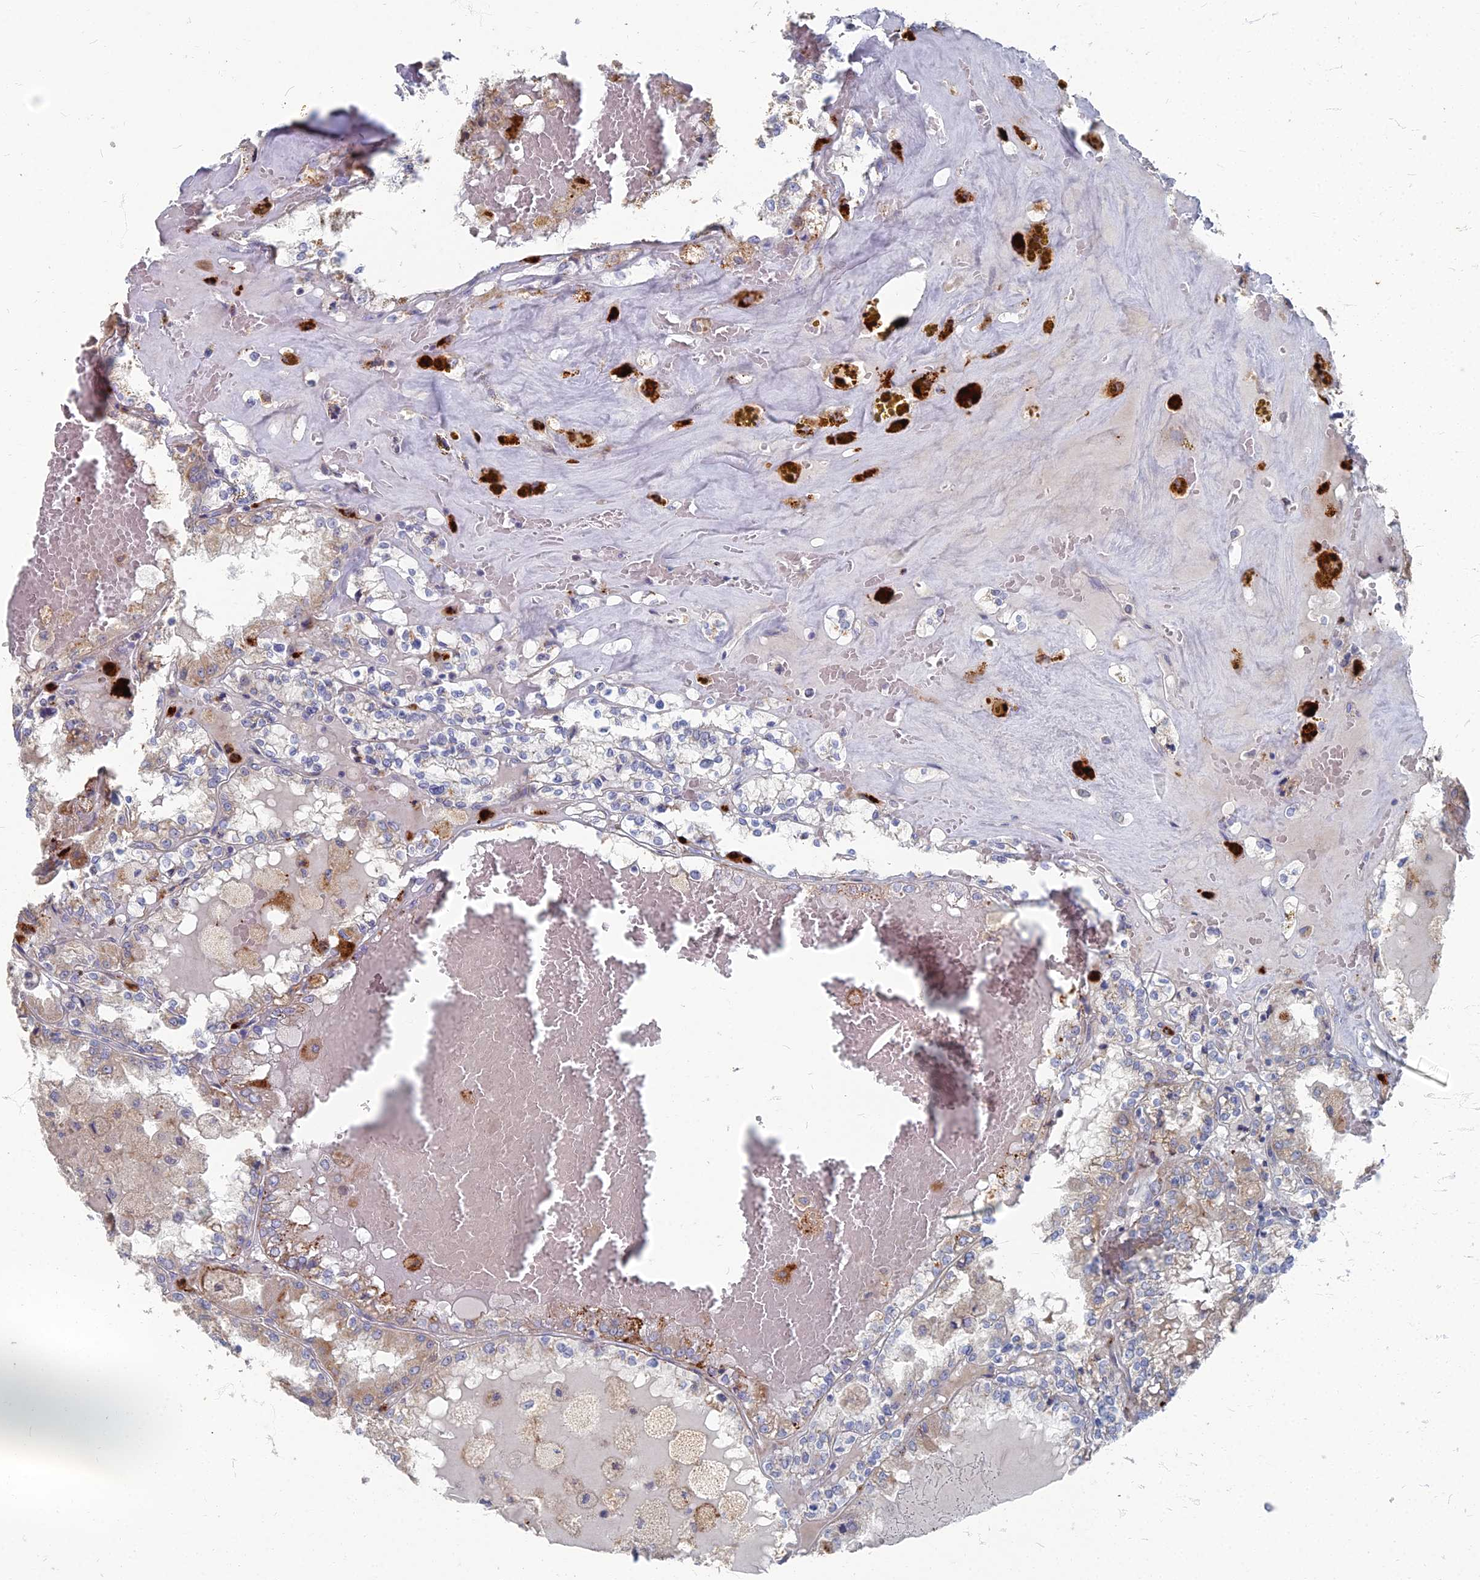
{"staining": {"intensity": "moderate", "quantity": "<25%", "location": "cytoplasmic/membranous"}, "tissue": "renal cancer", "cell_type": "Tumor cells", "image_type": "cancer", "snomed": [{"axis": "morphology", "description": "Adenocarcinoma, NOS"}, {"axis": "topography", "description": "Kidney"}], "caption": "IHC of adenocarcinoma (renal) demonstrates low levels of moderate cytoplasmic/membranous expression in approximately <25% of tumor cells. (Stains: DAB (3,3'-diaminobenzidine) in brown, nuclei in blue, Microscopy: brightfield microscopy at high magnification).", "gene": "TMEM128", "patient": {"sex": "female", "age": 56}}